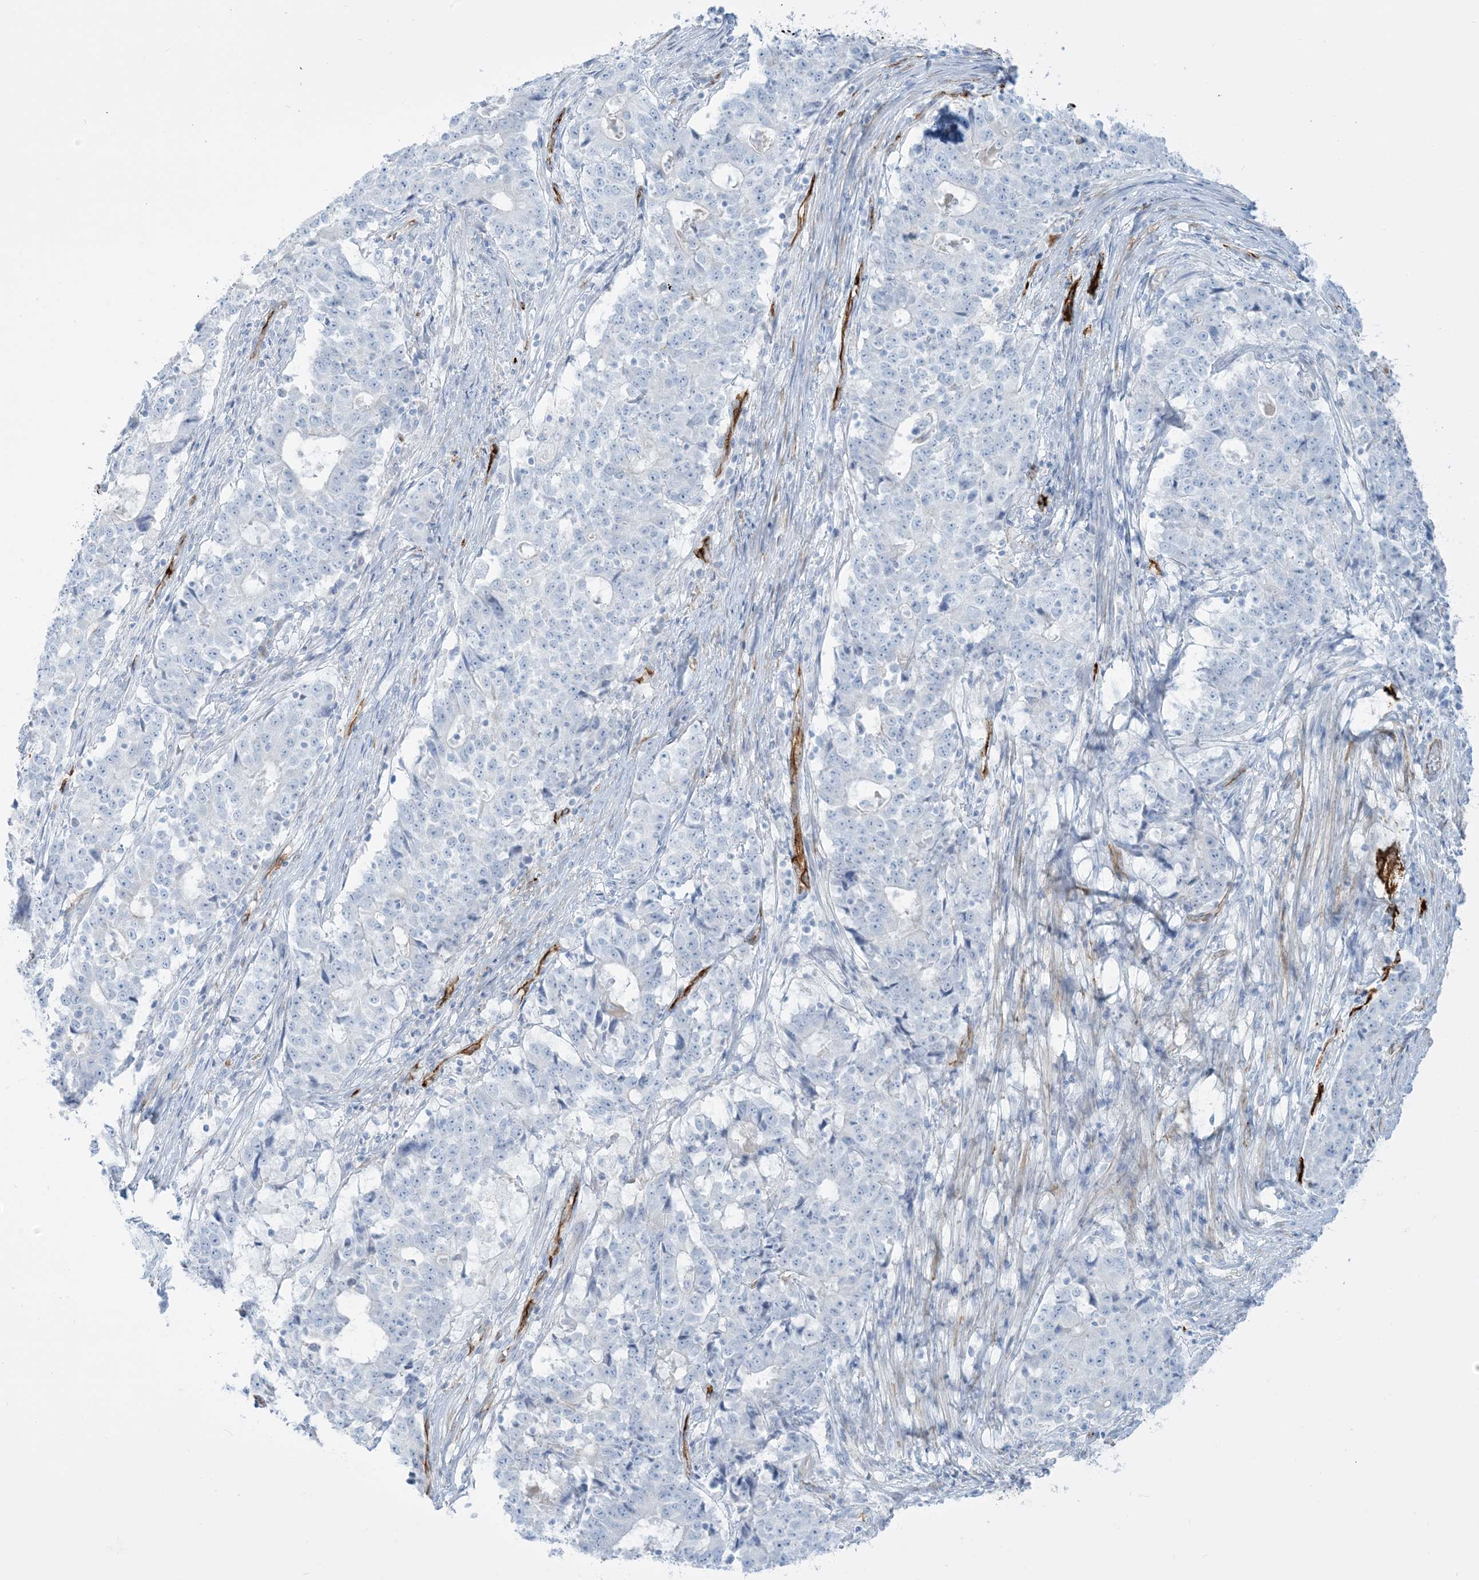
{"staining": {"intensity": "negative", "quantity": "none", "location": "none"}, "tissue": "stomach cancer", "cell_type": "Tumor cells", "image_type": "cancer", "snomed": [{"axis": "morphology", "description": "Adenocarcinoma, NOS"}, {"axis": "topography", "description": "Stomach"}], "caption": "This is an immunohistochemistry (IHC) histopathology image of human stomach cancer (adenocarcinoma). There is no staining in tumor cells.", "gene": "EPS8L3", "patient": {"sex": "male", "age": 59}}